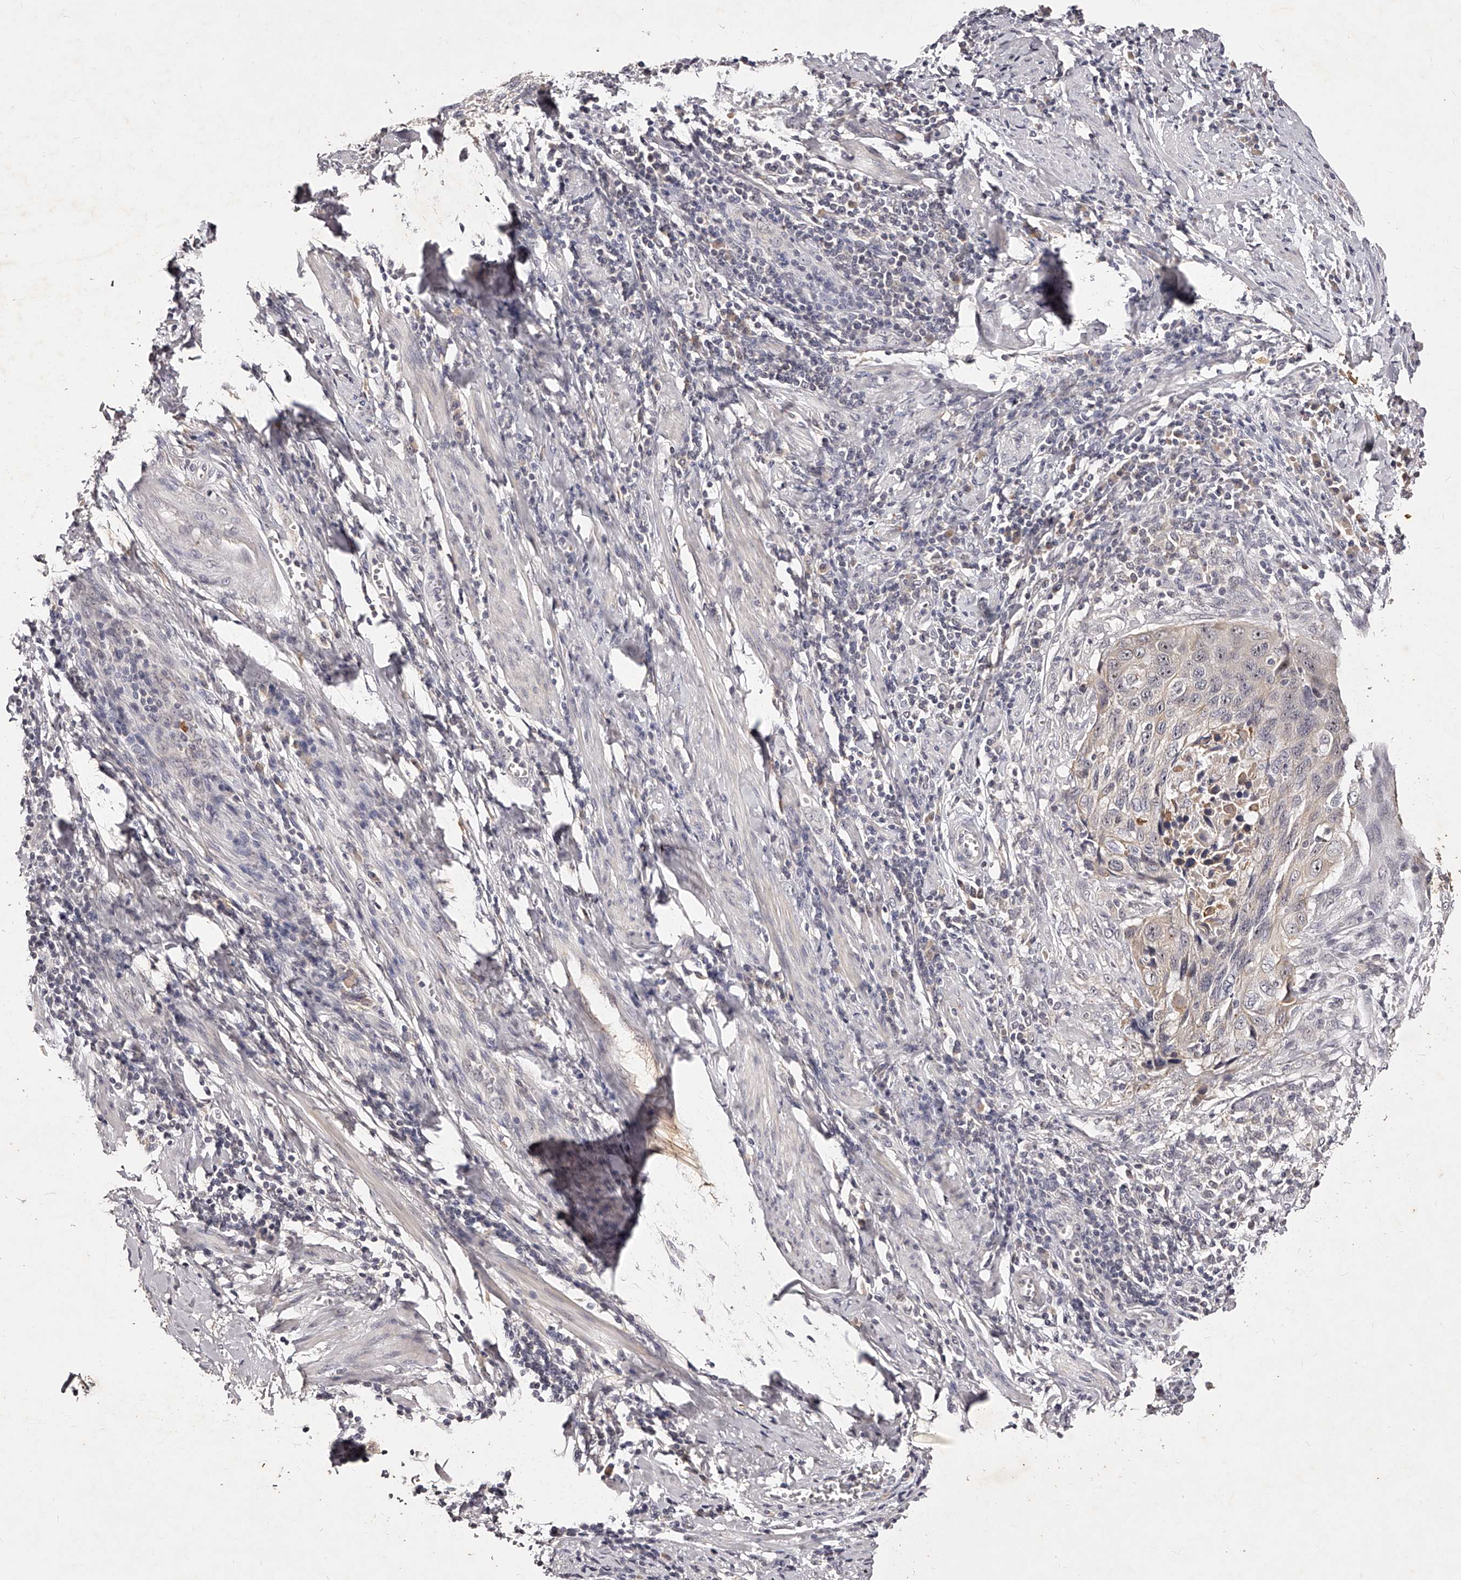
{"staining": {"intensity": "negative", "quantity": "none", "location": "none"}, "tissue": "cervical cancer", "cell_type": "Tumor cells", "image_type": "cancer", "snomed": [{"axis": "morphology", "description": "Squamous cell carcinoma, NOS"}, {"axis": "topography", "description": "Cervix"}], "caption": "The histopathology image exhibits no significant staining in tumor cells of squamous cell carcinoma (cervical).", "gene": "PHACTR1", "patient": {"sex": "female", "age": 53}}